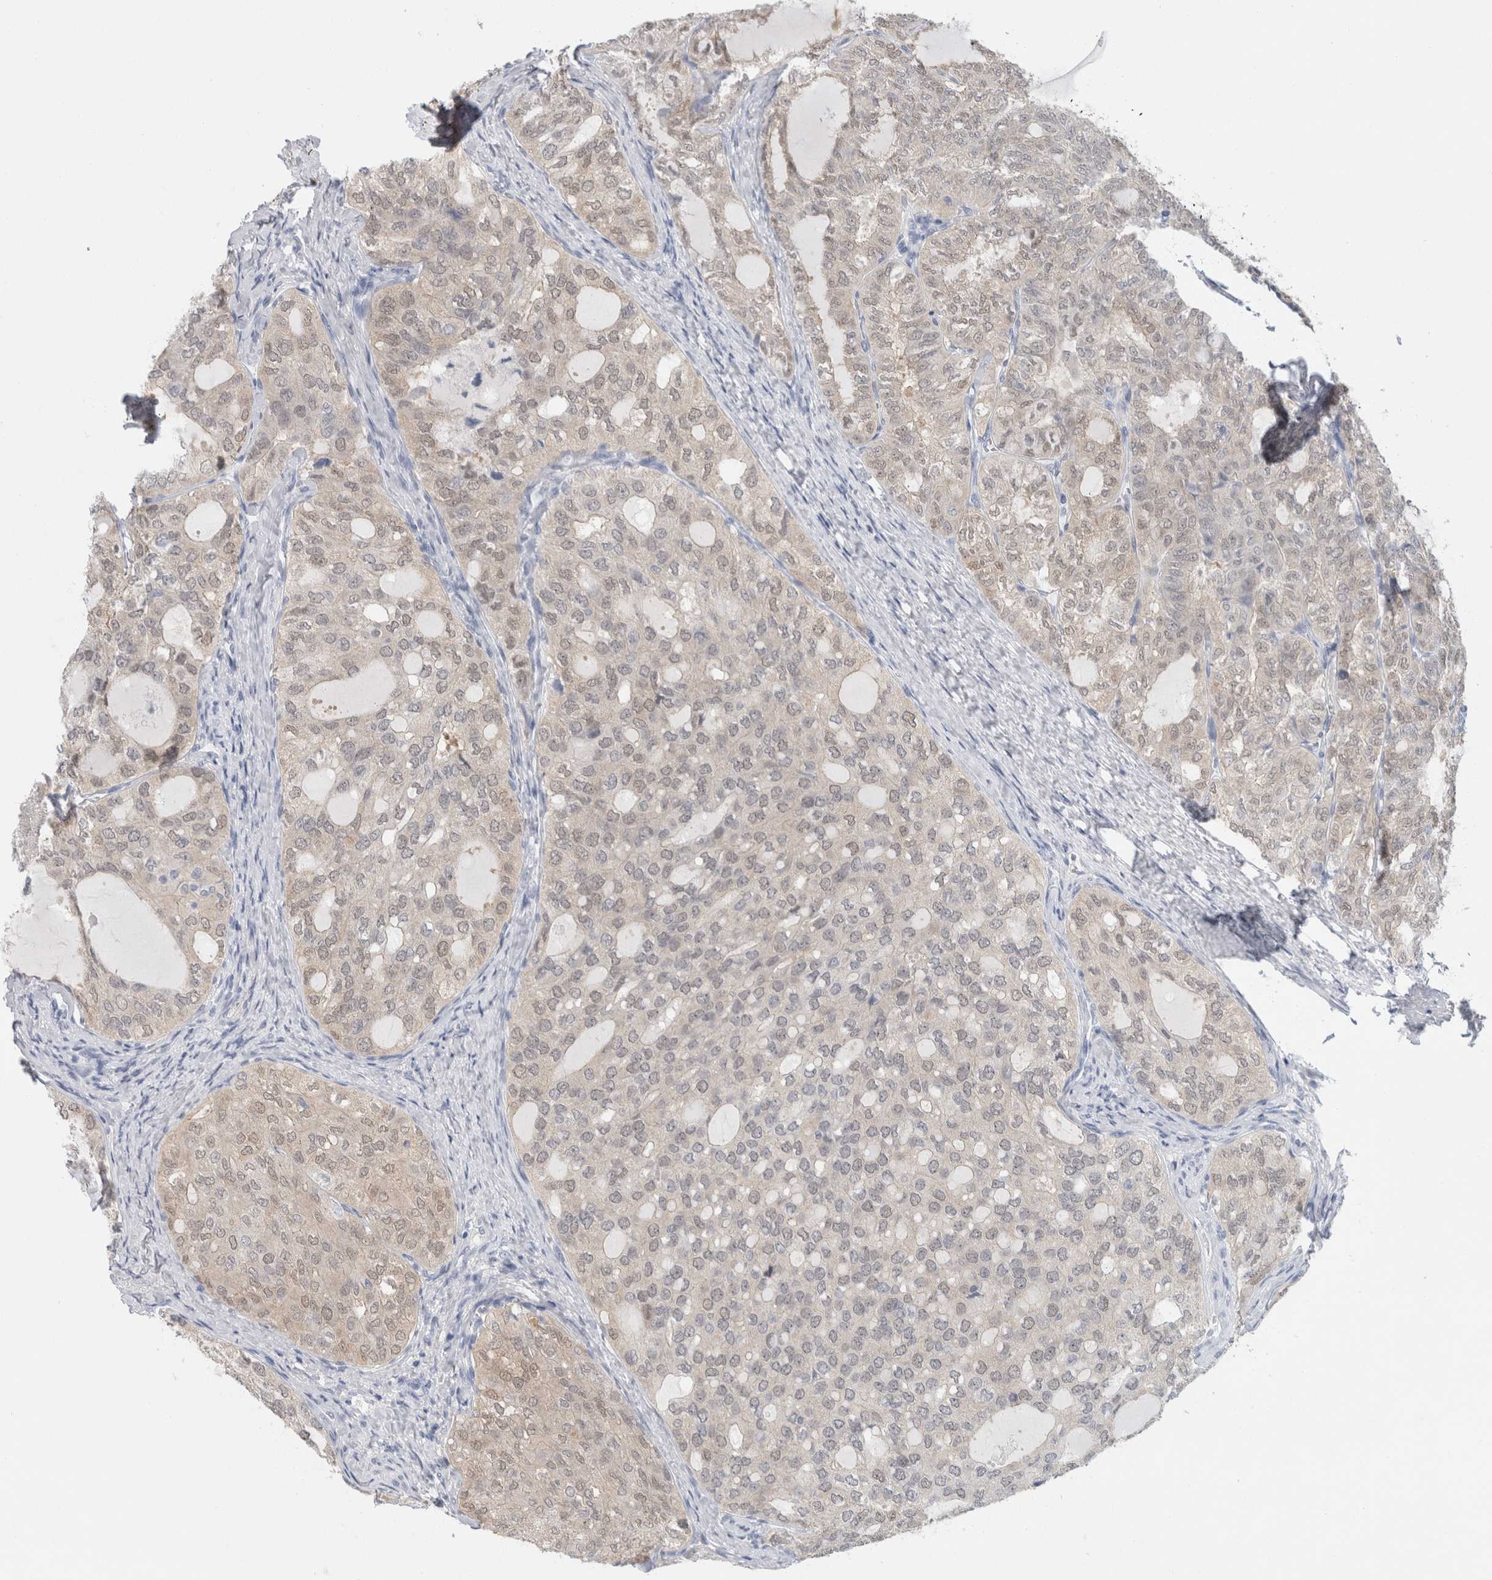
{"staining": {"intensity": "weak", "quantity": "<25%", "location": "cytoplasmic/membranous,nuclear"}, "tissue": "thyroid cancer", "cell_type": "Tumor cells", "image_type": "cancer", "snomed": [{"axis": "morphology", "description": "Follicular adenoma carcinoma, NOS"}, {"axis": "topography", "description": "Thyroid gland"}], "caption": "Immunohistochemistry of thyroid cancer (follicular adenoma carcinoma) exhibits no expression in tumor cells.", "gene": "CASP6", "patient": {"sex": "male", "age": 75}}